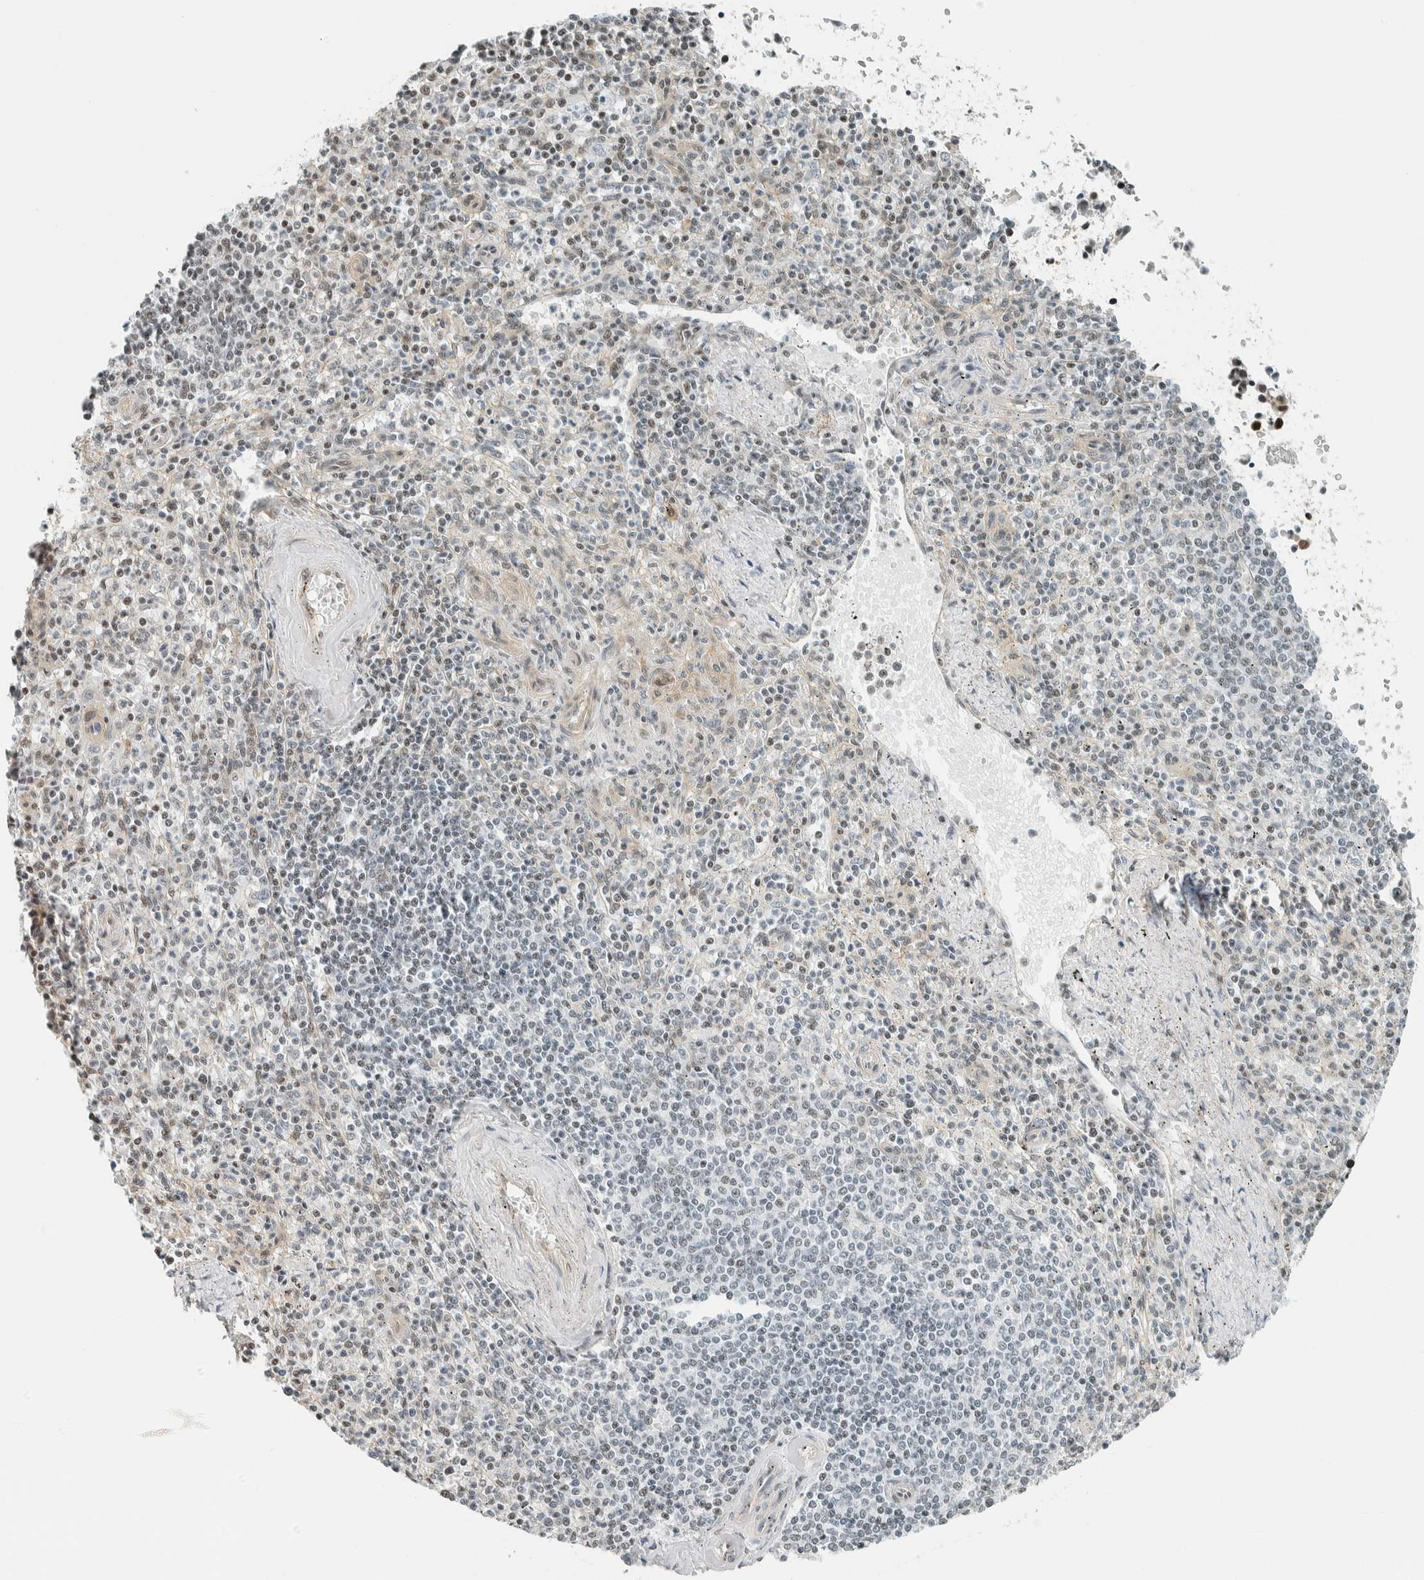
{"staining": {"intensity": "negative", "quantity": "none", "location": "none"}, "tissue": "spleen", "cell_type": "Cells in red pulp", "image_type": "normal", "snomed": [{"axis": "morphology", "description": "Normal tissue, NOS"}, {"axis": "topography", "description": "Spleen"}], "caption": "Cells in red pulp show no significant protein staining in normal spleen. (Brightfield microscopy of DAB (3,3'-diaminobenzidine) immunohistochemistry (IHC) at high magnification).", "gene": "NIBAN2", "patient": {"sex": "male", "age": 72}}